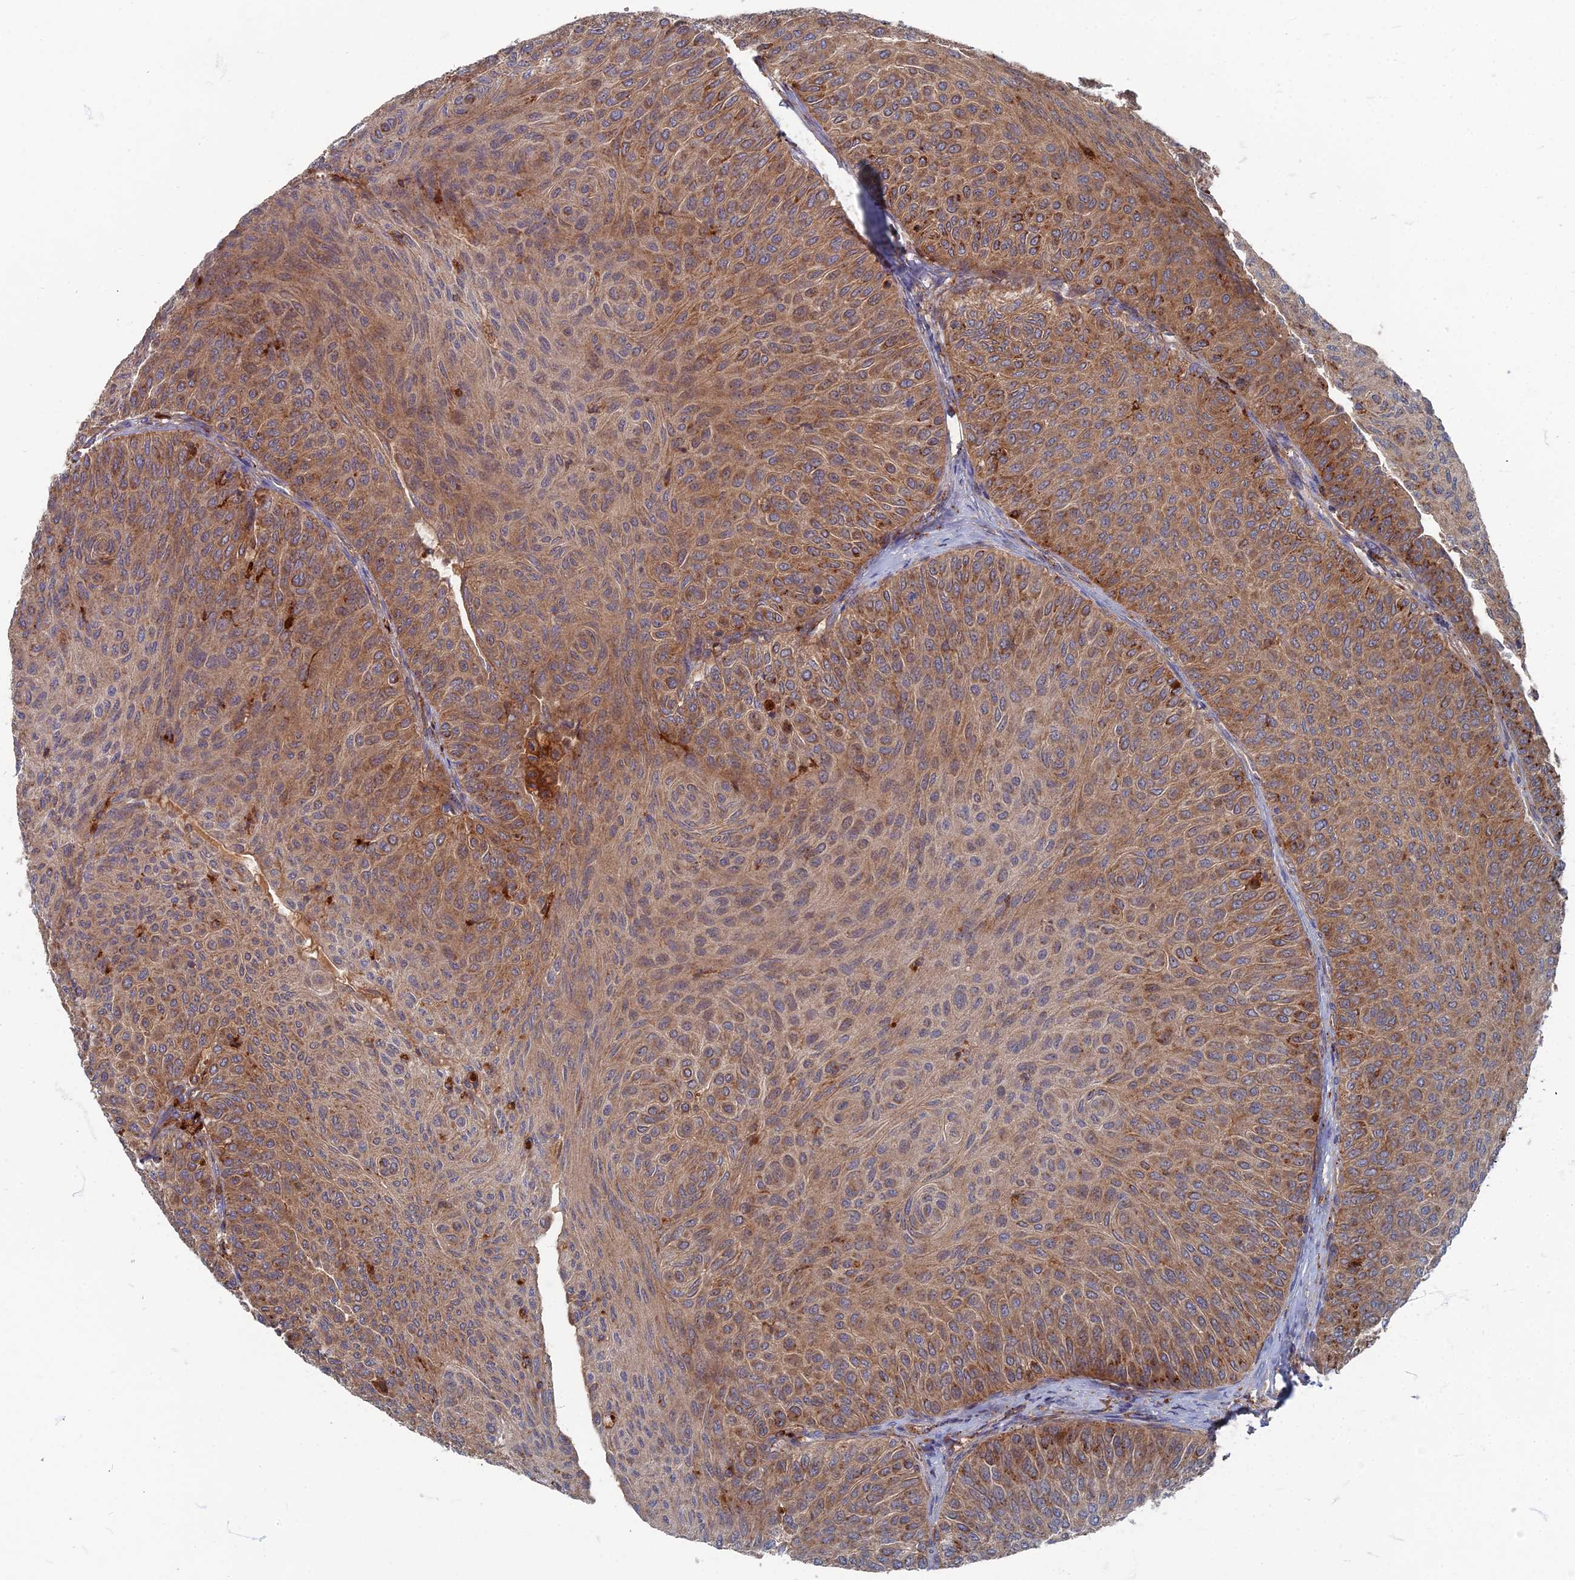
{"staining": {"intensity": "moderate", "quantity": ">75%", "location": "cytoplasmic/membranous"}, "tissue": "urothelial cancer", "cell_type": "Tumor cells", "image_type": "cancer", "snomed": [{"axis": "morphology", "description": "Urothelial carcinoma, Low grade"}, {"axis": "topography", "description": "Urinary bladder"}], "caption": "A micrograph of urothelial cancer stained for a protein demonstrates moderate cytoplasmic/membranous brown staining in tumor cells.", "gene": "PPCDC", "patient": {"sex": "male", "age": 78}}